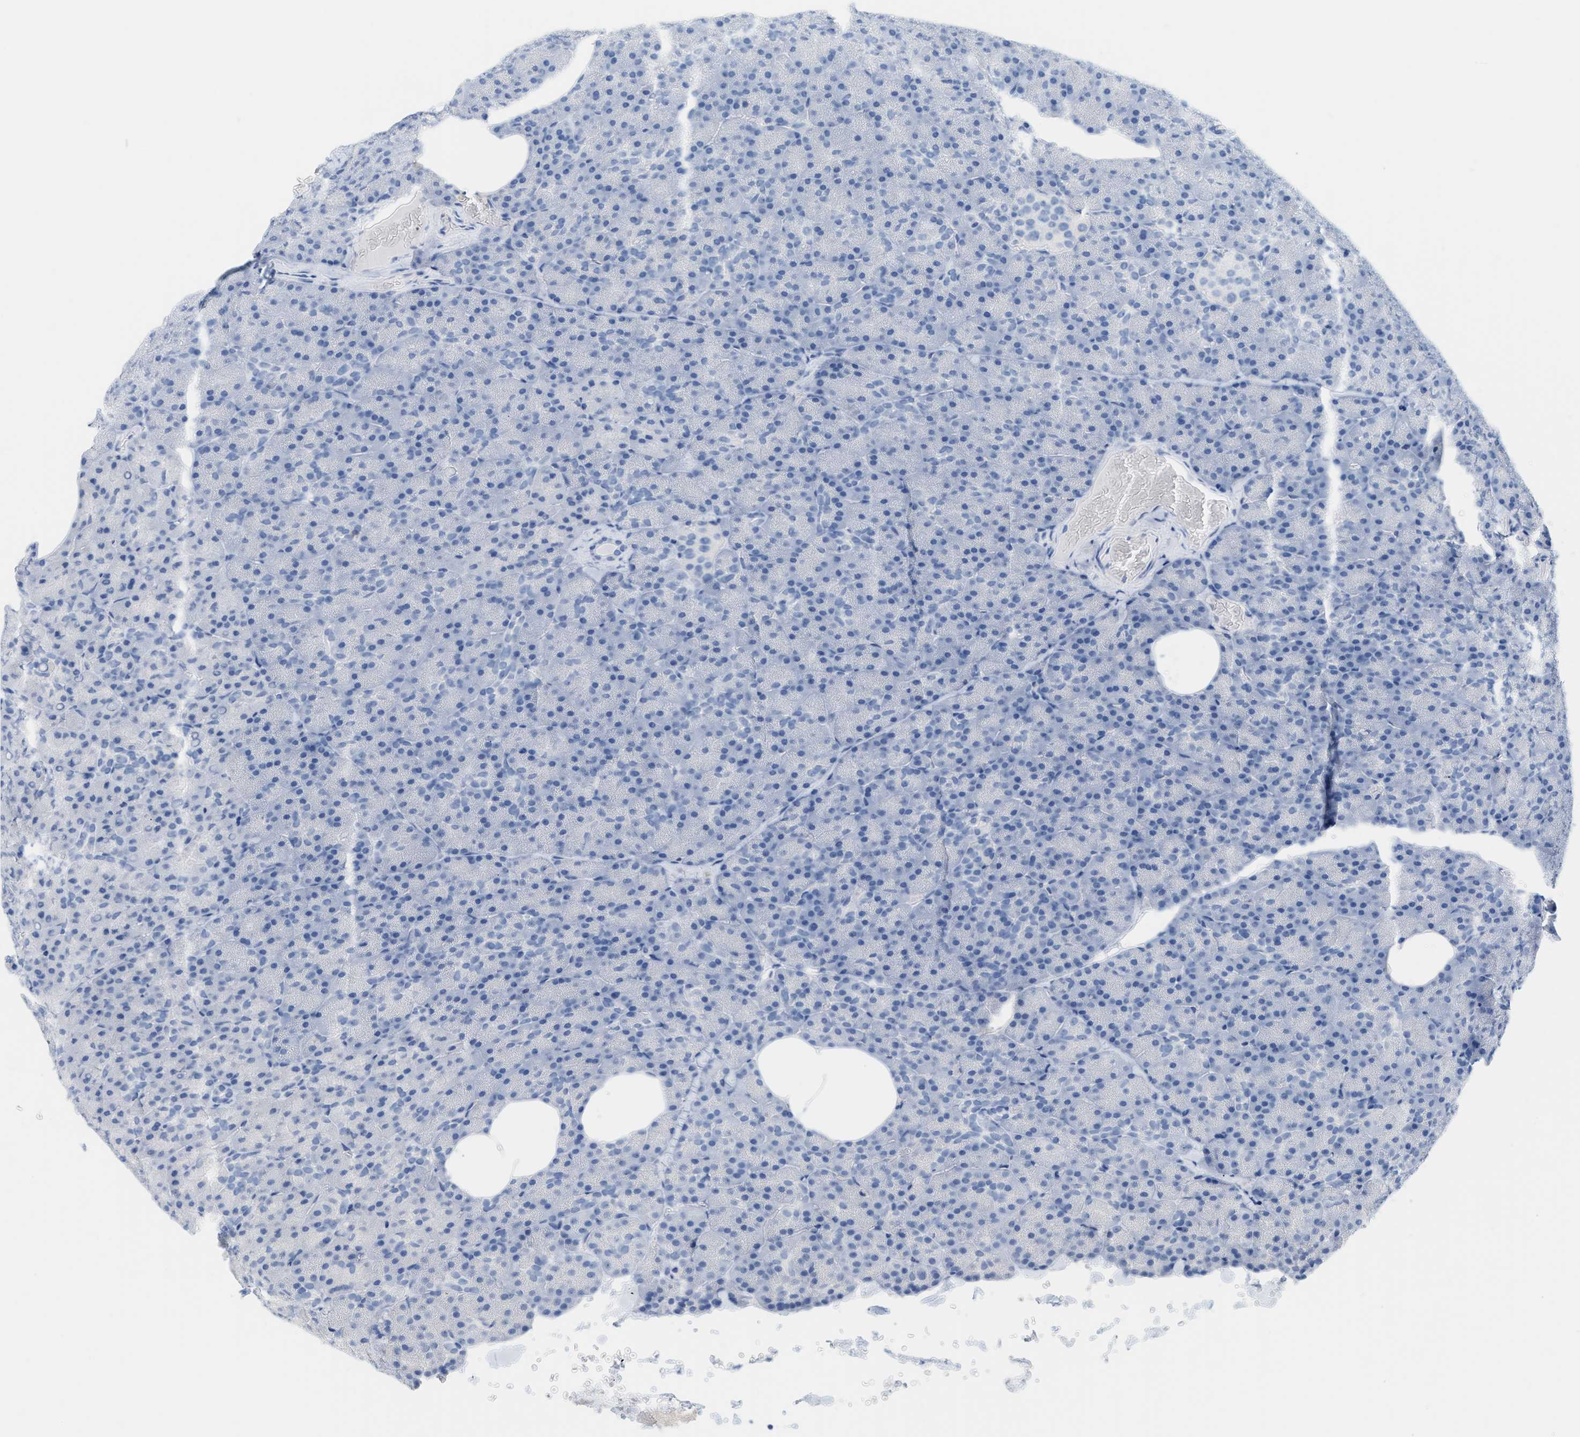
{"staining": {"intensity": "negative", "quantity": "none", "location": "none"}, "tissue": "pancreas", "cell_type": "Exocrine glandular cells", "image_type": "normal", "snomed": [{"axis": "morphology", "description": "Normal tissue, NOS"}, {"axis": "topography", "description": "Pancreas"}], "caption": "Immunohistochemistry (IHC) histopathology image of unremarkable human pancreas stained for a protein (brown), which exhibits no expression in exocrine glandular cells. (Immunohistochemistry (IHC), brightfield microscopy, high magnification).", "gene": "PAPPA", "patient": {"sex": "female", "age": 35}}